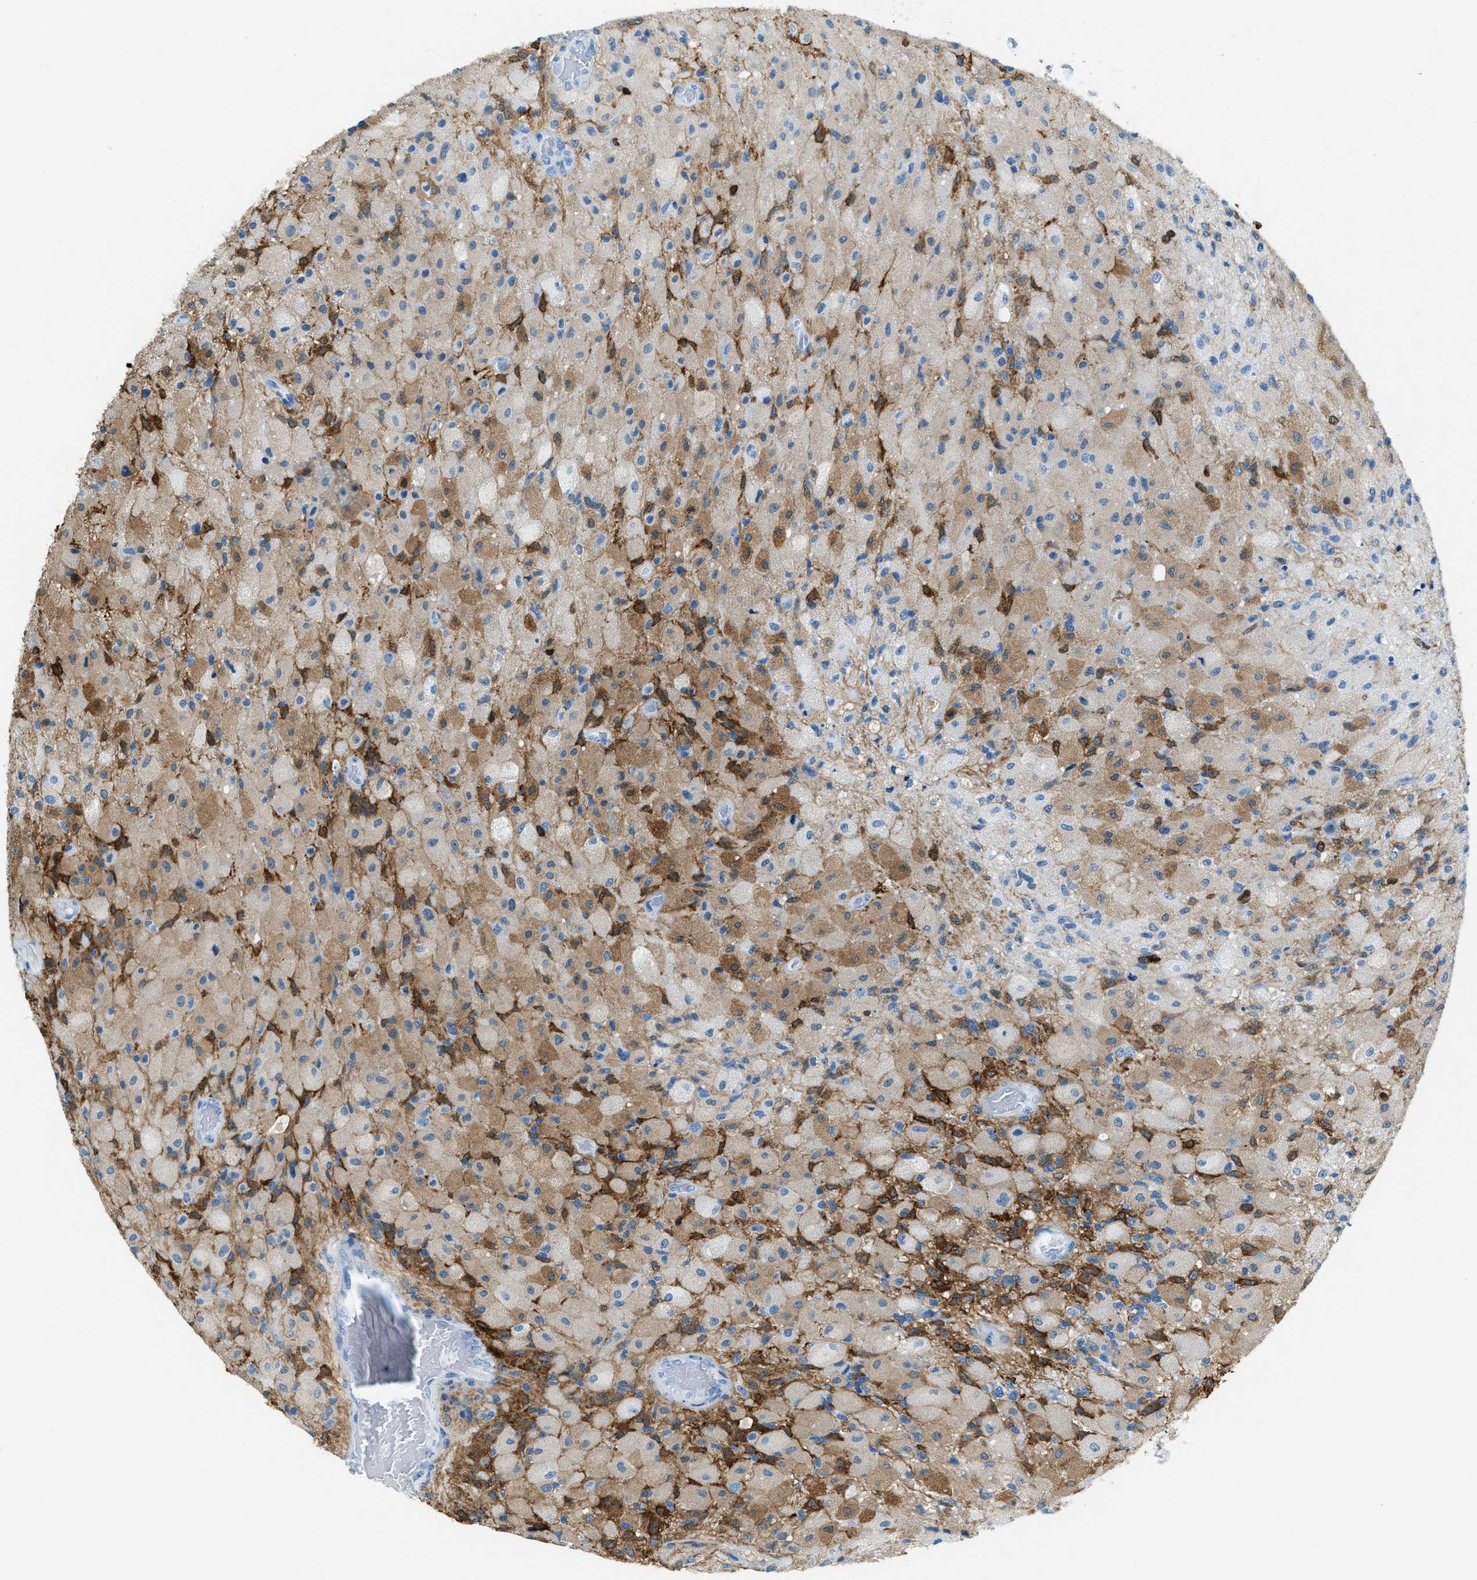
{"staining": {"intensity": "moderate", "quantity": "<25%", "location": "cytoplasmic/membranous"}, "tissue": "glioma", "cell_type": "Tumor cells", "image_type": "cancer", "snomed": [{"axis": "morphology", "description": "Normal tissue, NOS"}, {"axis": "morphology", "description": "Glioma, malignant, High grade"}, {"axis": "topography", "description": "Cerebral cortex"}], "caption": "There is low levels of moderate cytoplasmic/membranous positivity in tumor cells of glioma, as demonstrated by immunohistochemical staining (brown color).", "gene": "MATCAP2", "patient": {"sex": "male", "age": 77}}